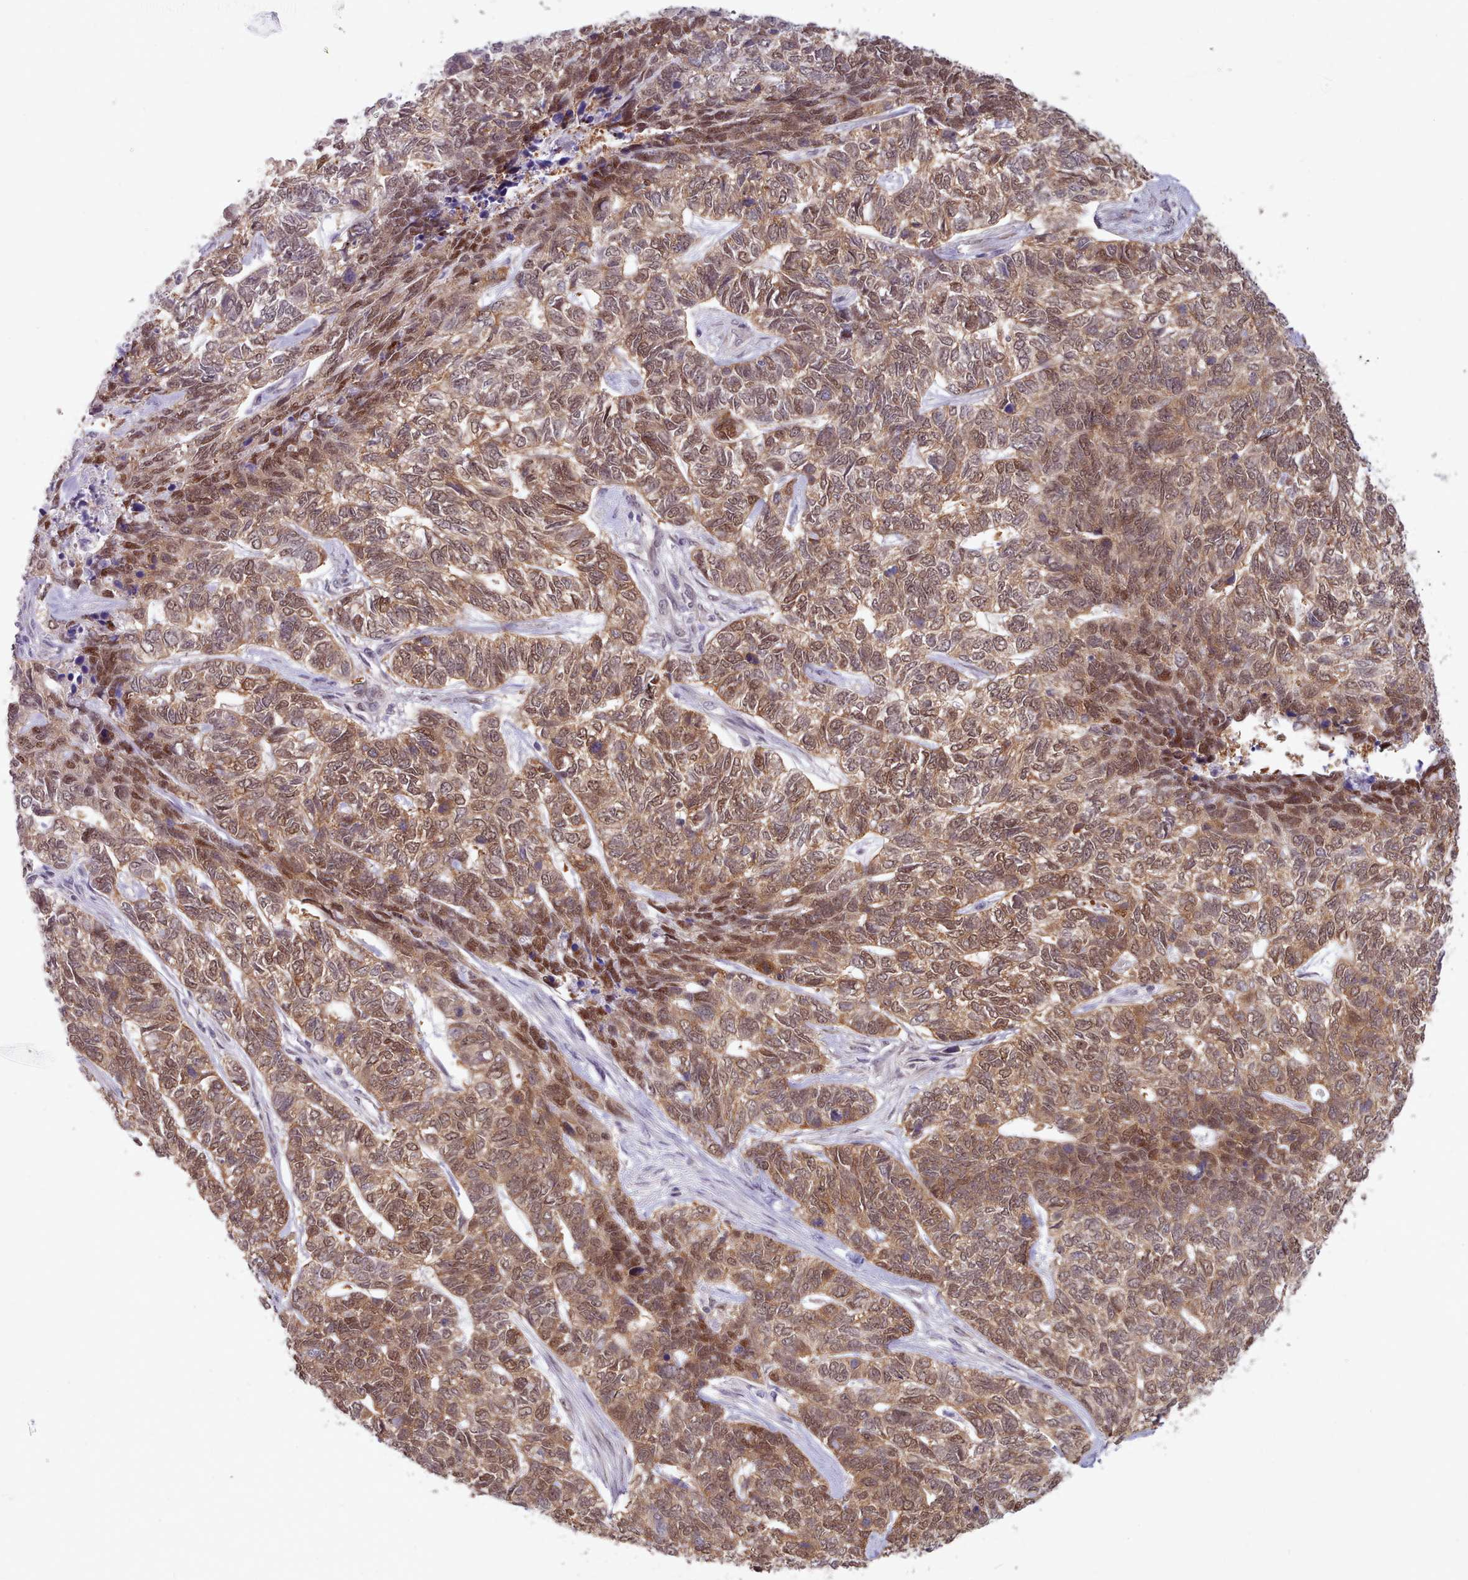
{"staining": {"intensity": "moderate", "quantity": ">75%", "location": "cytoplasmic/membranous,nuclear"}, "tissue": "skin cancer", "cell_type": "Tumor cells", "image_type": "cancer", "snomed": [{"axis": "morphology", "description": "Basal cell carcinoma"}, {"axis": "topography", "description": "Skin"}], "caption": "Skin cancer tissue displays moderate cytoplasmic/membranous and nuclear expression in approximately >75% of tumor cells", "gene": "CES3", "patient": {"sex": "female", "age": 65}}